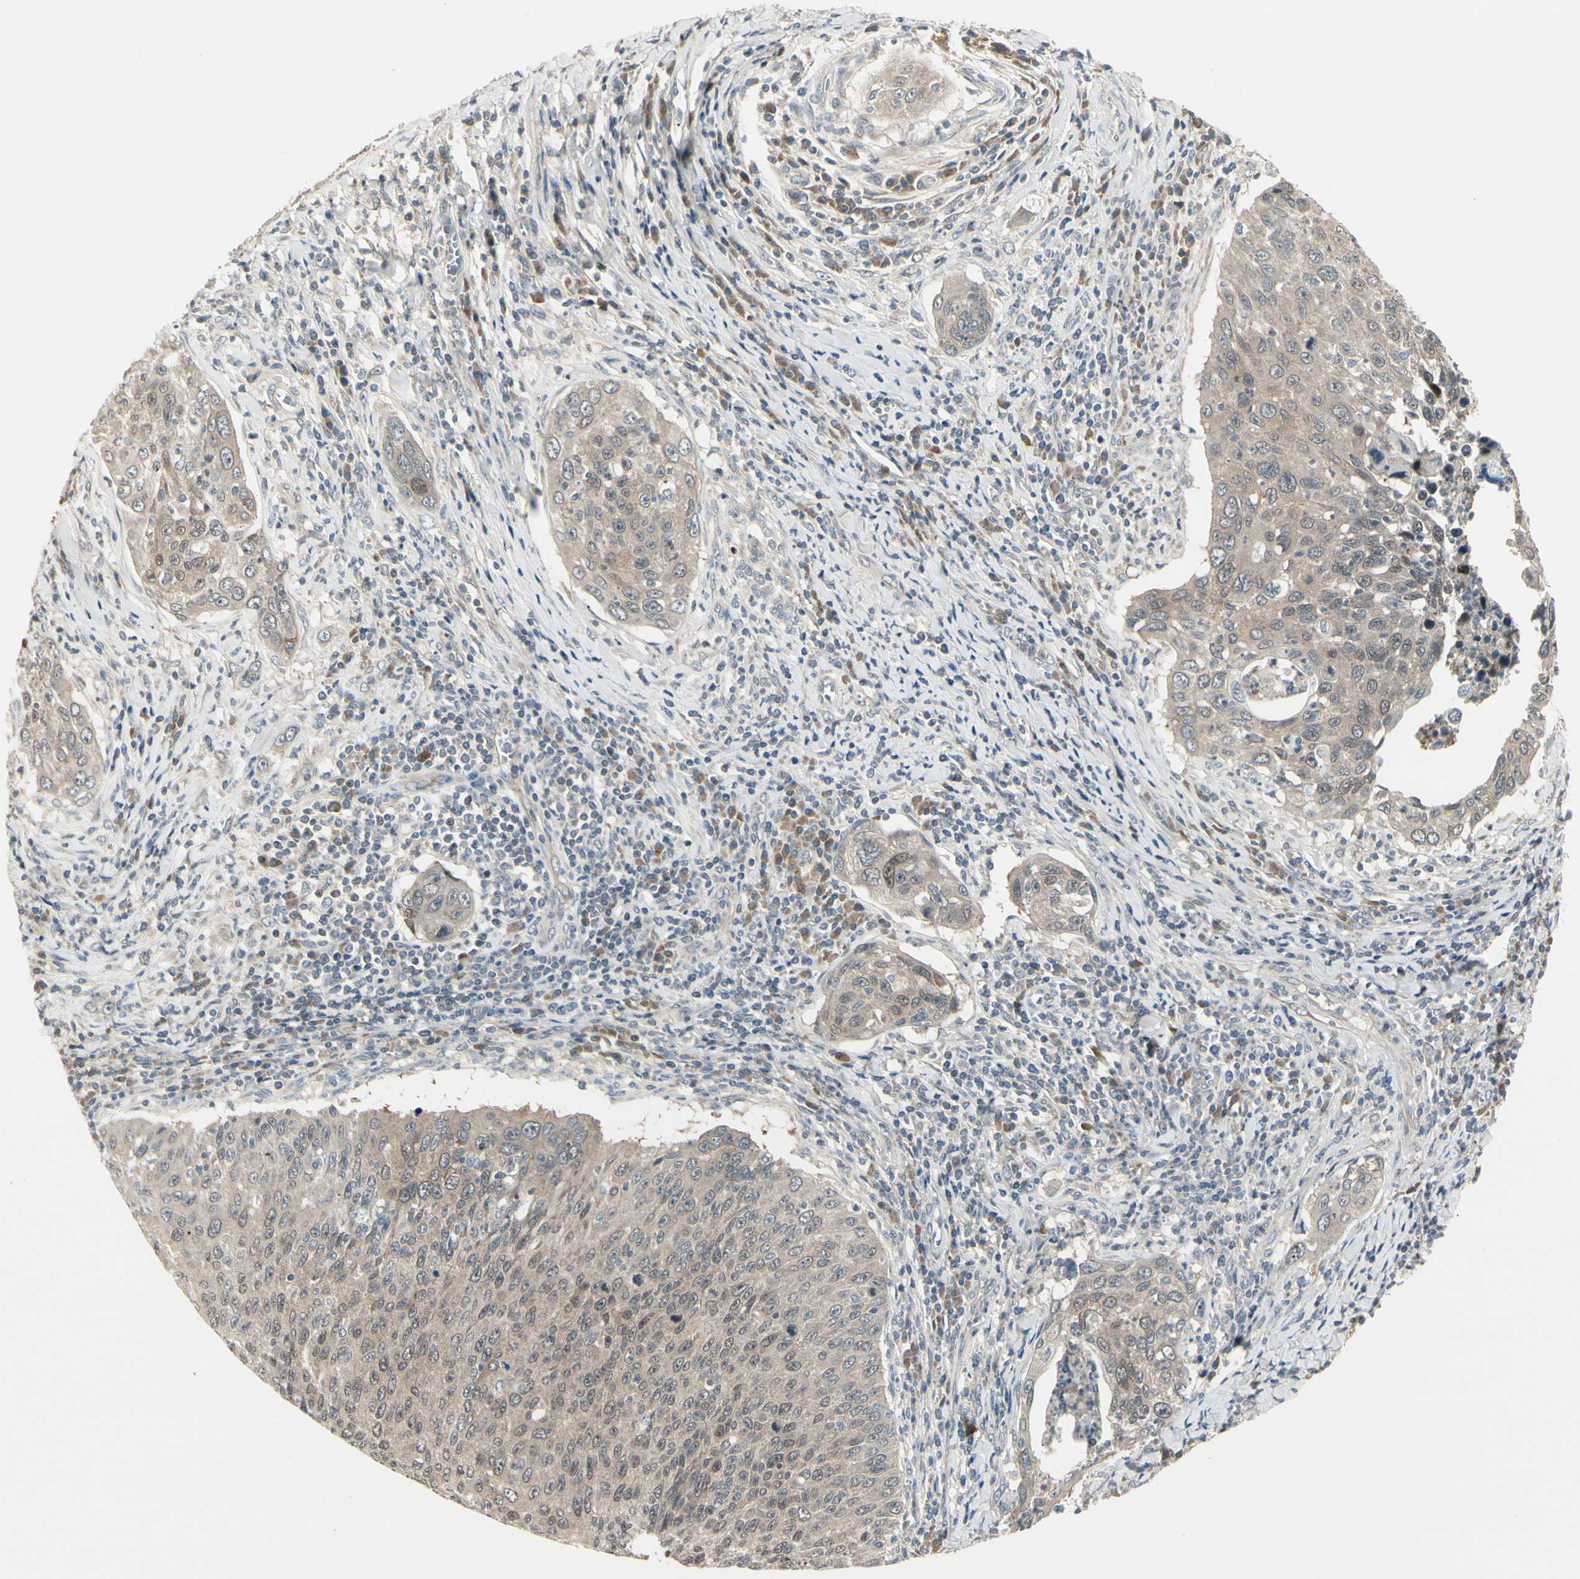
{"staining": {"intensity": "weak", "quantity": "<25%", "location": "cytoplasmic/membranous"}, "tissue": "cervical cancer", "cell_type": "Tumor cells", "image_type": "cancer", "snomed": [{"axis": "morphology", "description": "Squamous cell carcinoma, NOS"}, {"axis": "topography", "description": "Cervix"}], "caption": "Immunohistochemistry image of cervical cancer (squamous cell carcinoma) stained for a protein (brown), which reveals no positivity in tumor cells. Brightfield microscopy of IHC stained with DAB (brown) and hematoxylin (blue), captured at high magnification.", "gene": "FHDC1", "patient": {"sex": "female", "age": 53}}